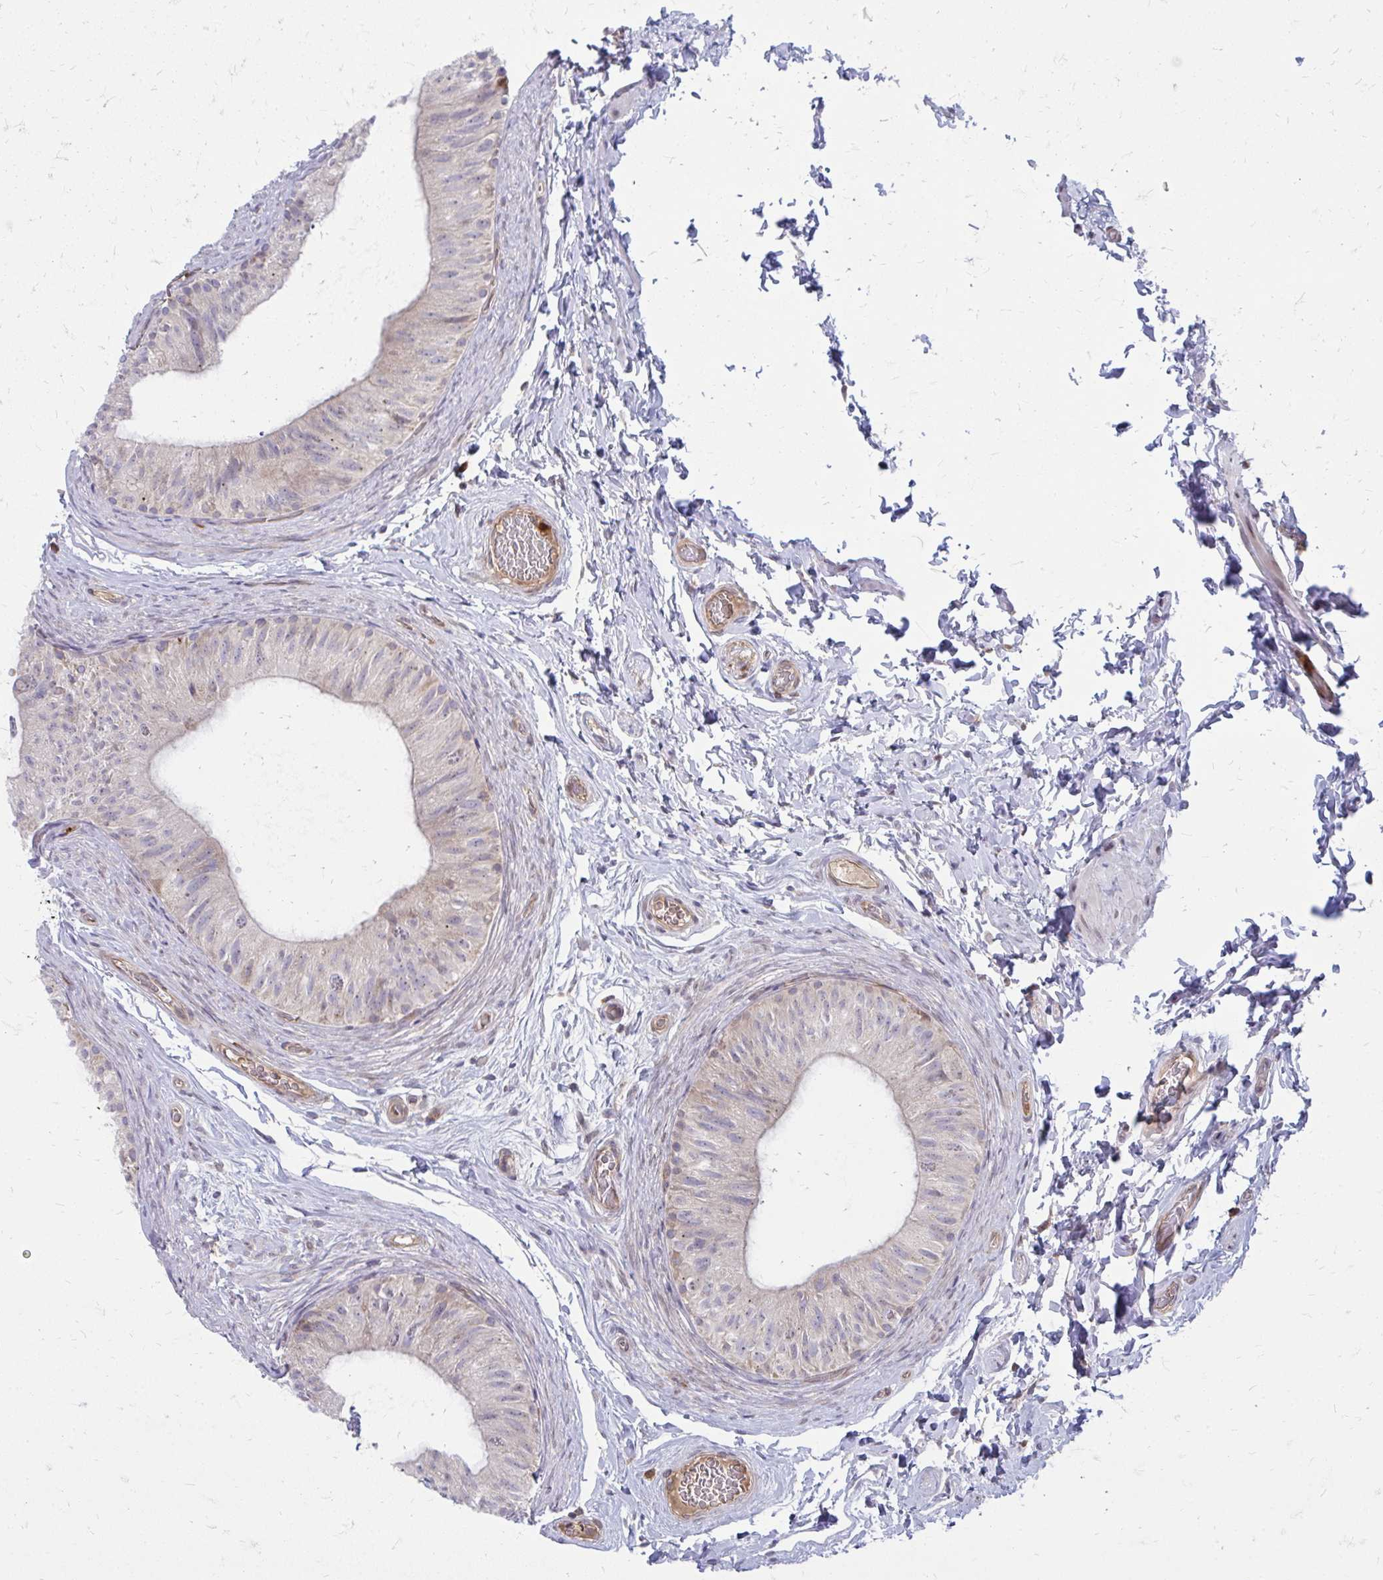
{"staining": {"intensity": "moderate", "quantity": "<25%", "location": "cytoplasmic/membranous"}, "tissue": "epididymis", "cell_type": "Glandular cells", "image_type": "normal", "snomed": [{"axis": "morphology", "description": "Normal tissue, NOS"}, {"axis": "topography", "description": "Epididymis, spermatic cord, NOS"}, {"axis": "topography", "description": "Epididymis"}], "caption": "Human epididymis stained for a protein (brown) displays moderate cytoplasmic/membranous positive positivity in about <25% of glandular cells.", "gene": "ASAP1", "patient": {"sex": "male", "age": 31}}